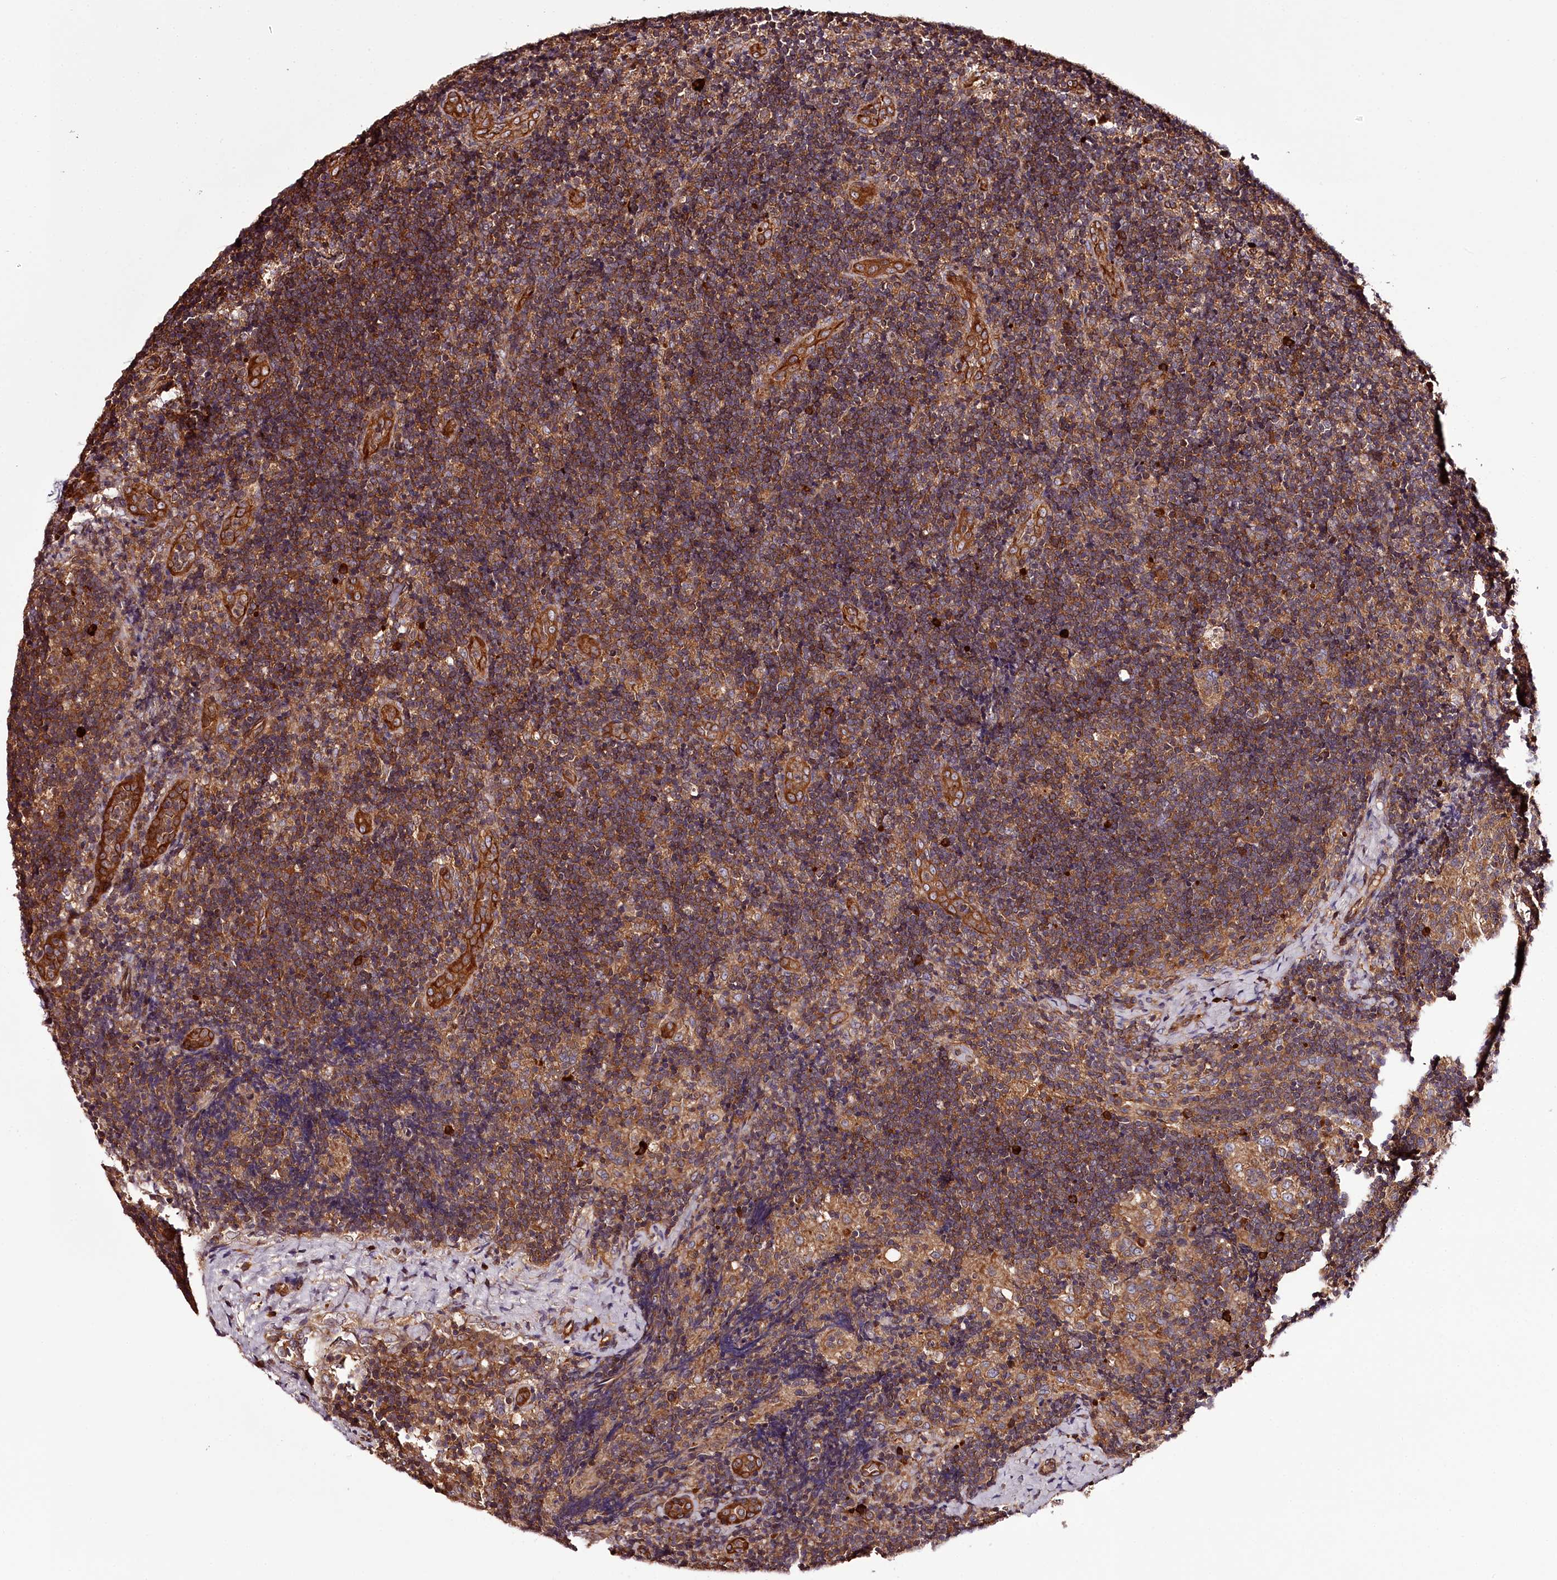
{"staining": {"intensity": "moderate", "quantity": ">75%", "location": "cytoplasmic/membranous"}, "tissue": "lymph node", "cell_type": "Germinal center cells", "image_type": "normal", "snomed": [{"axis": "morphology", "description": "Normal tissue, NOS"}, {"axis": "topography", "description": "Lymph node"}], "caption": "A brown stain highlights moderate cytoplasmic/membranous positivity of a protein in germinal center cells of unremarkable human lymph node. The protein of interest is stained brown, and the nuclei are stained in blue (DAB IHC with brightfield microscopy, high magnification).", "gene": "TARS1", "patient": {"sex": "female", "age": 22}}